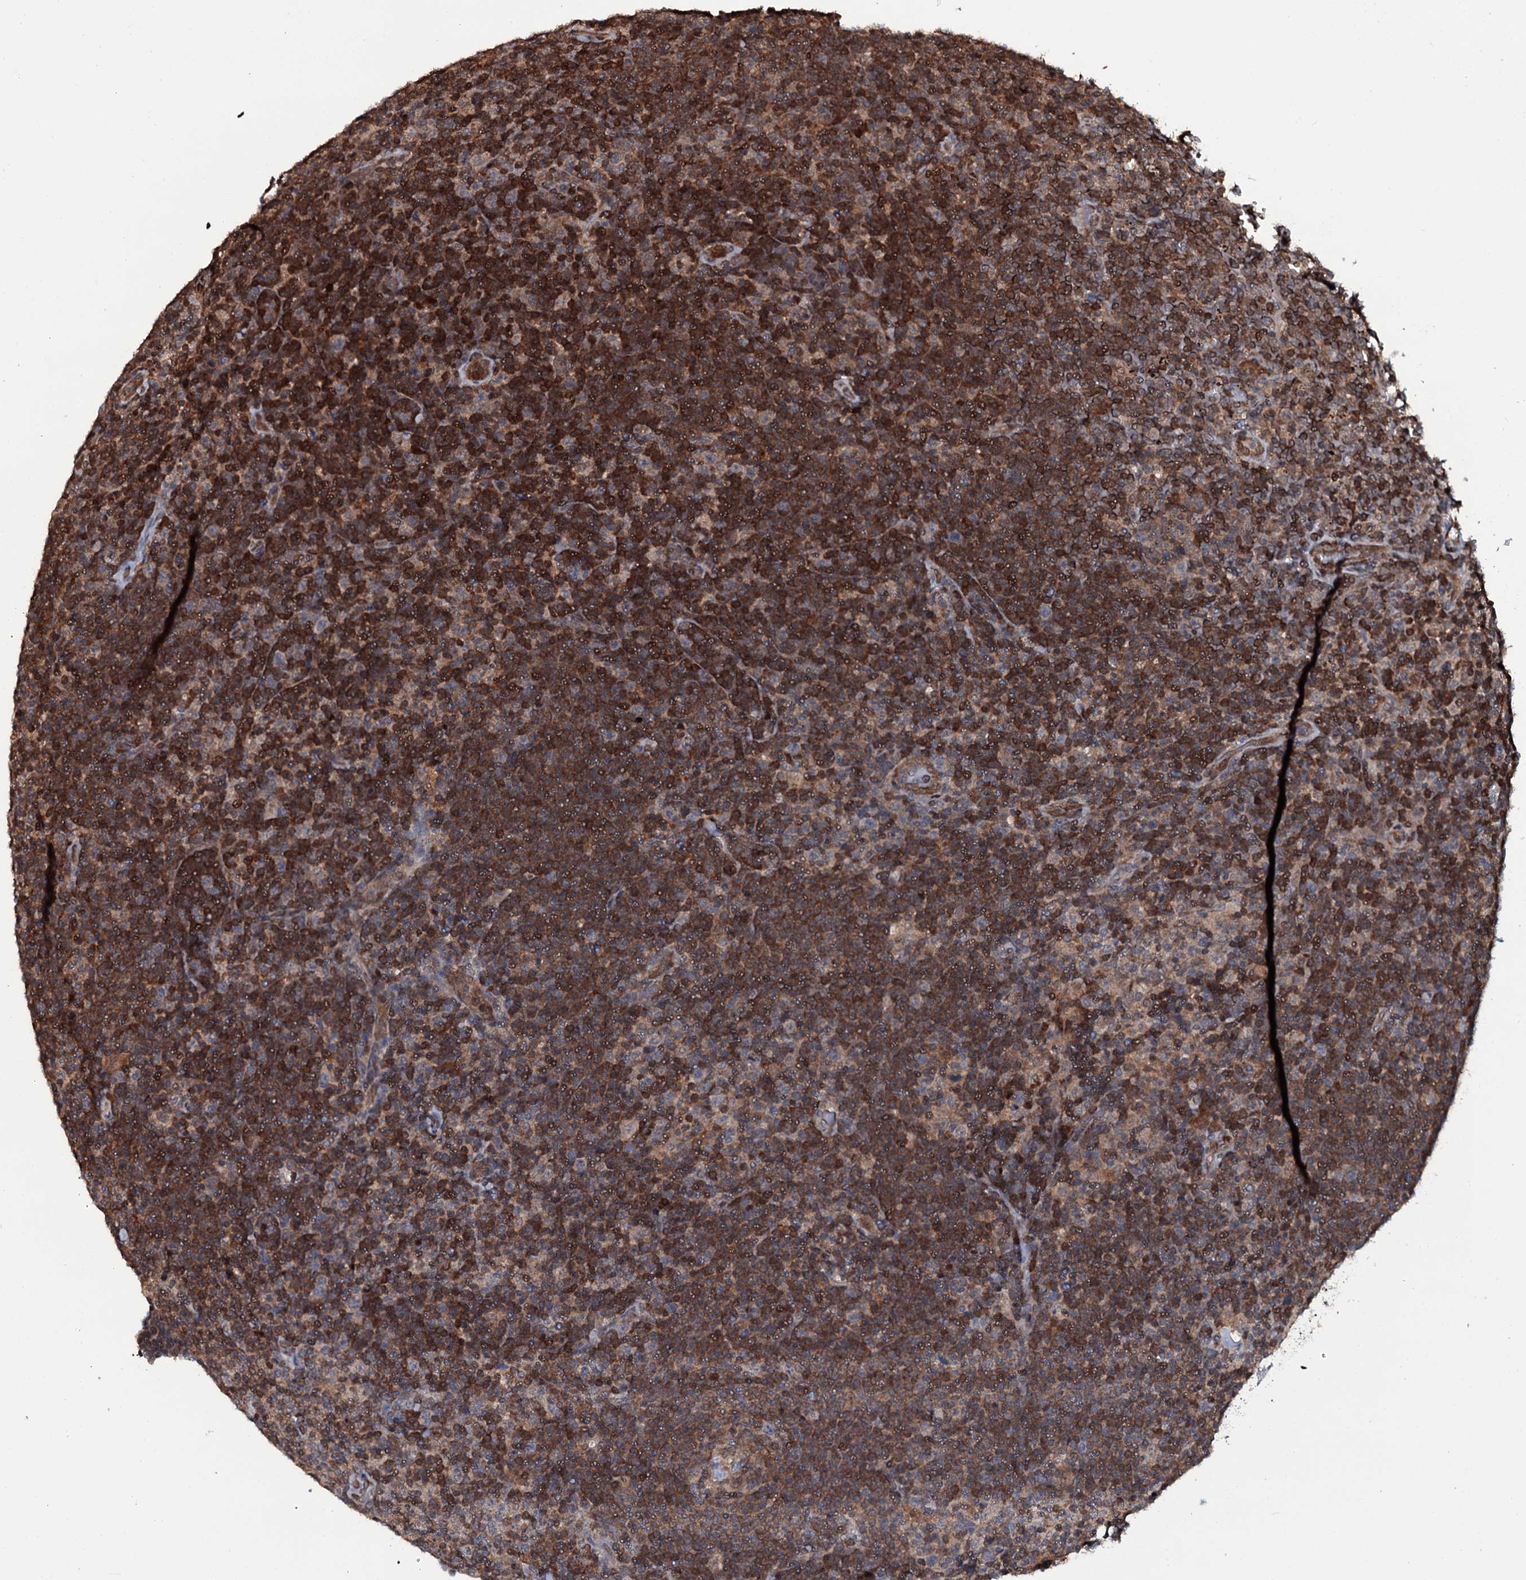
{"staining": {"intensity": "negative", "quantity": "none", "location": "none"}, "tissue": "lymphoma", "cell_type": "Tumor cells", "image_type": "cancer", "snomed": [{"axis": "morphology", "description": "Hodgkin's disease, NOS"}, {"axis": "topography", "description": "Lymph node"}], "caption": "The immunohistochemistry micrograph has no significant staining in tumor cells of lymphoma tissue. The staining was performed using DAB to visualize the protein expression in brown, while the nuclei were stained in blue with hematoxylin (Magnification: 20x).", "gene": "HDDC3", "patient": {"sex": "female", "age": 57}}